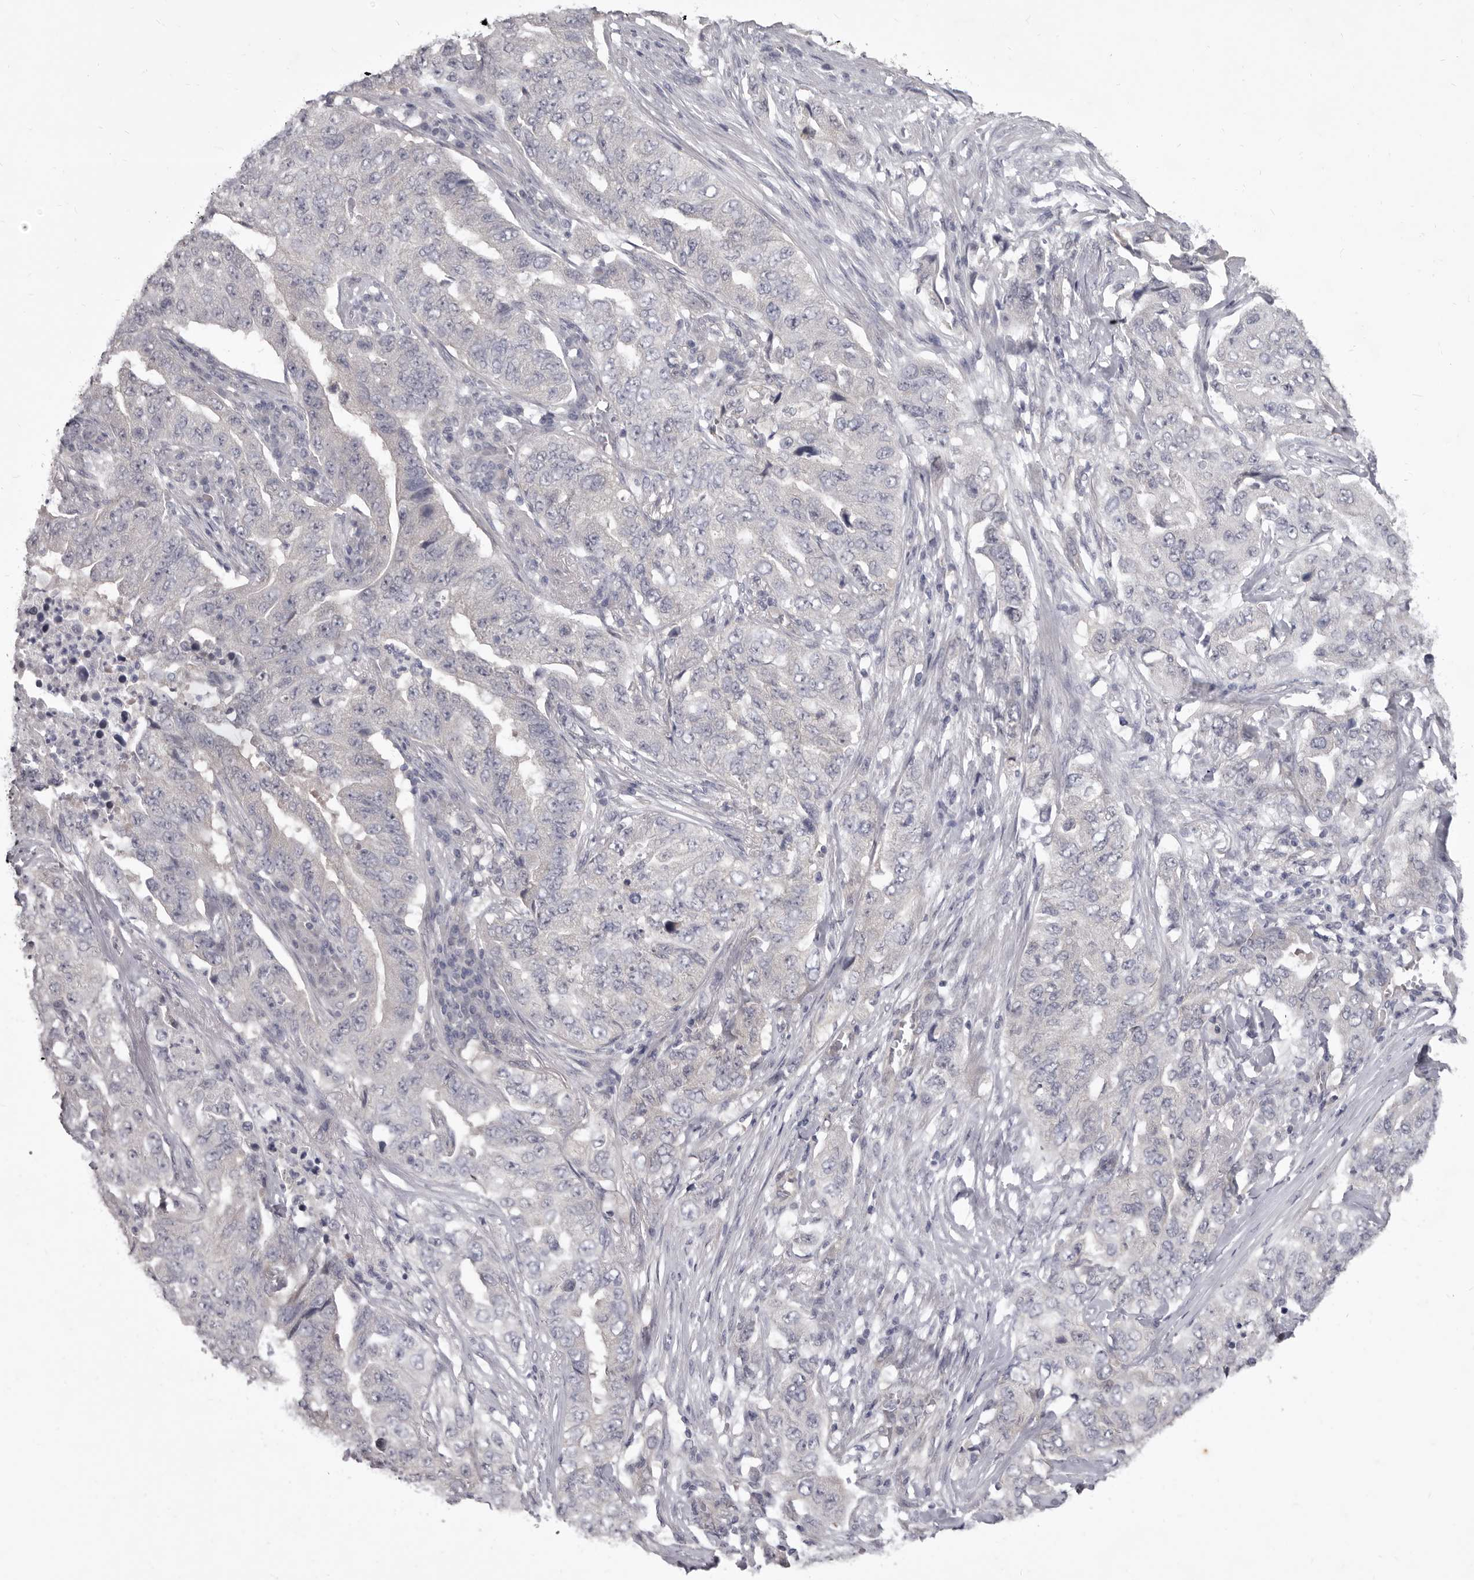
{"staining": {"intensity": "negative", "quantity": "none", "location": "none"}, "tissue": "lung cancer", "cell_type": "Tumor cells", "image_type": "cancer", "snomed": [{"axis": "morphology", "description": "Adenocarcinoma, NOS"}, {"axis": "topography", "description": "Lung"}], "caption": "Protein analysis of adenocarcinoma (lung) exhibits no significant positivity in tumor cells. (Immunohistochemistry (ihc), brightfield microscopy, high magnification).", "gene": "GSK3B", "patient": {"sex": "female", "age": 51}}